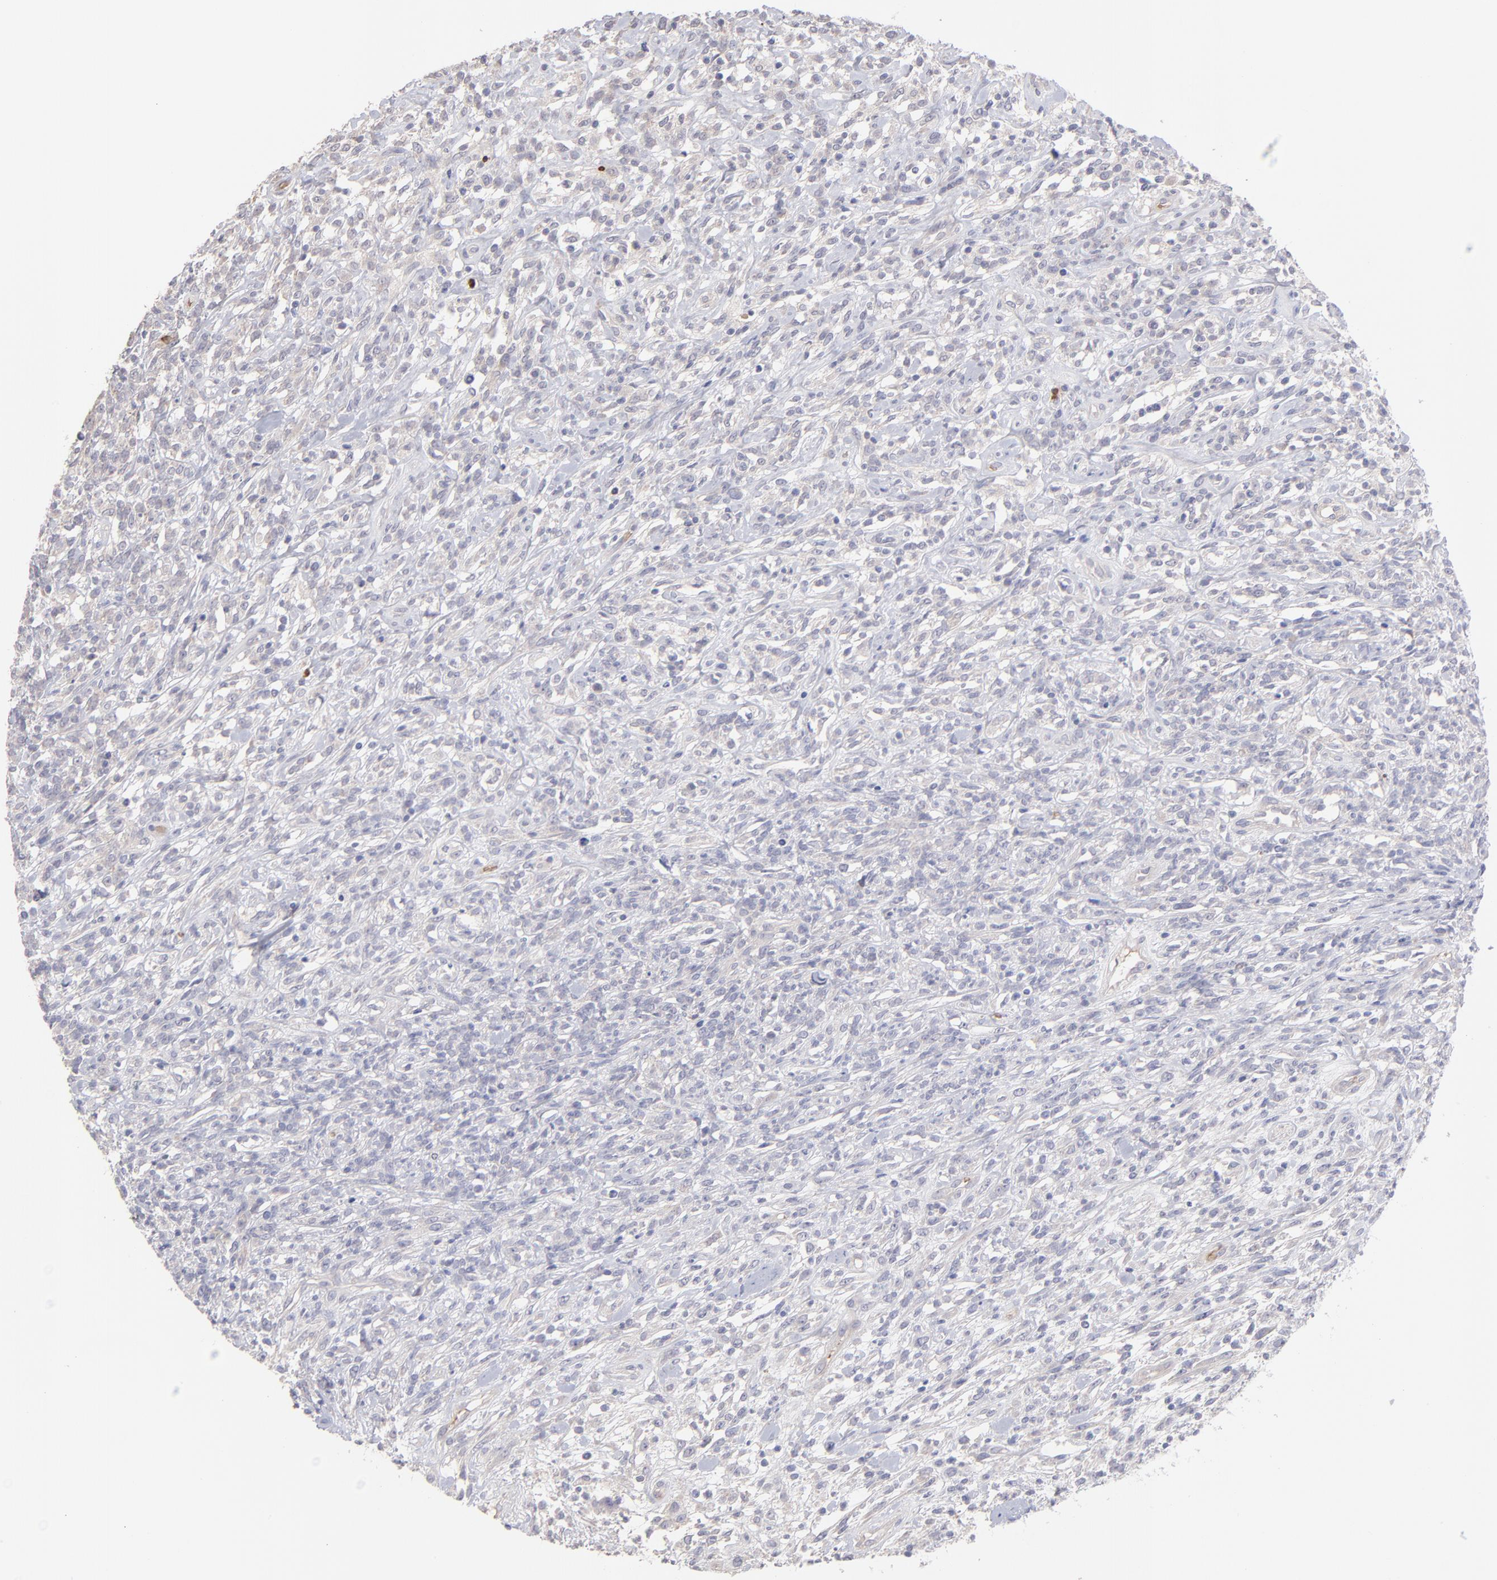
{"staining": {"intensity": "negative", "quantity": "none", "location": "none"}, "tissue": "lymphoma", "cell_type": "Tumor cells", "image_type": "cancer", "snomed": [{"axis": "morphology", "description": "Malignant lymphoma, non-Hodgkin's type, High grade"}, {"axis": "topography", "description": "Lymph node"}], "caption": "Immunohistochemistry of lymphoma shows no expression in tumor cells.", "gene": "F13B", "patient": {"sex": "female", "age": 73}}